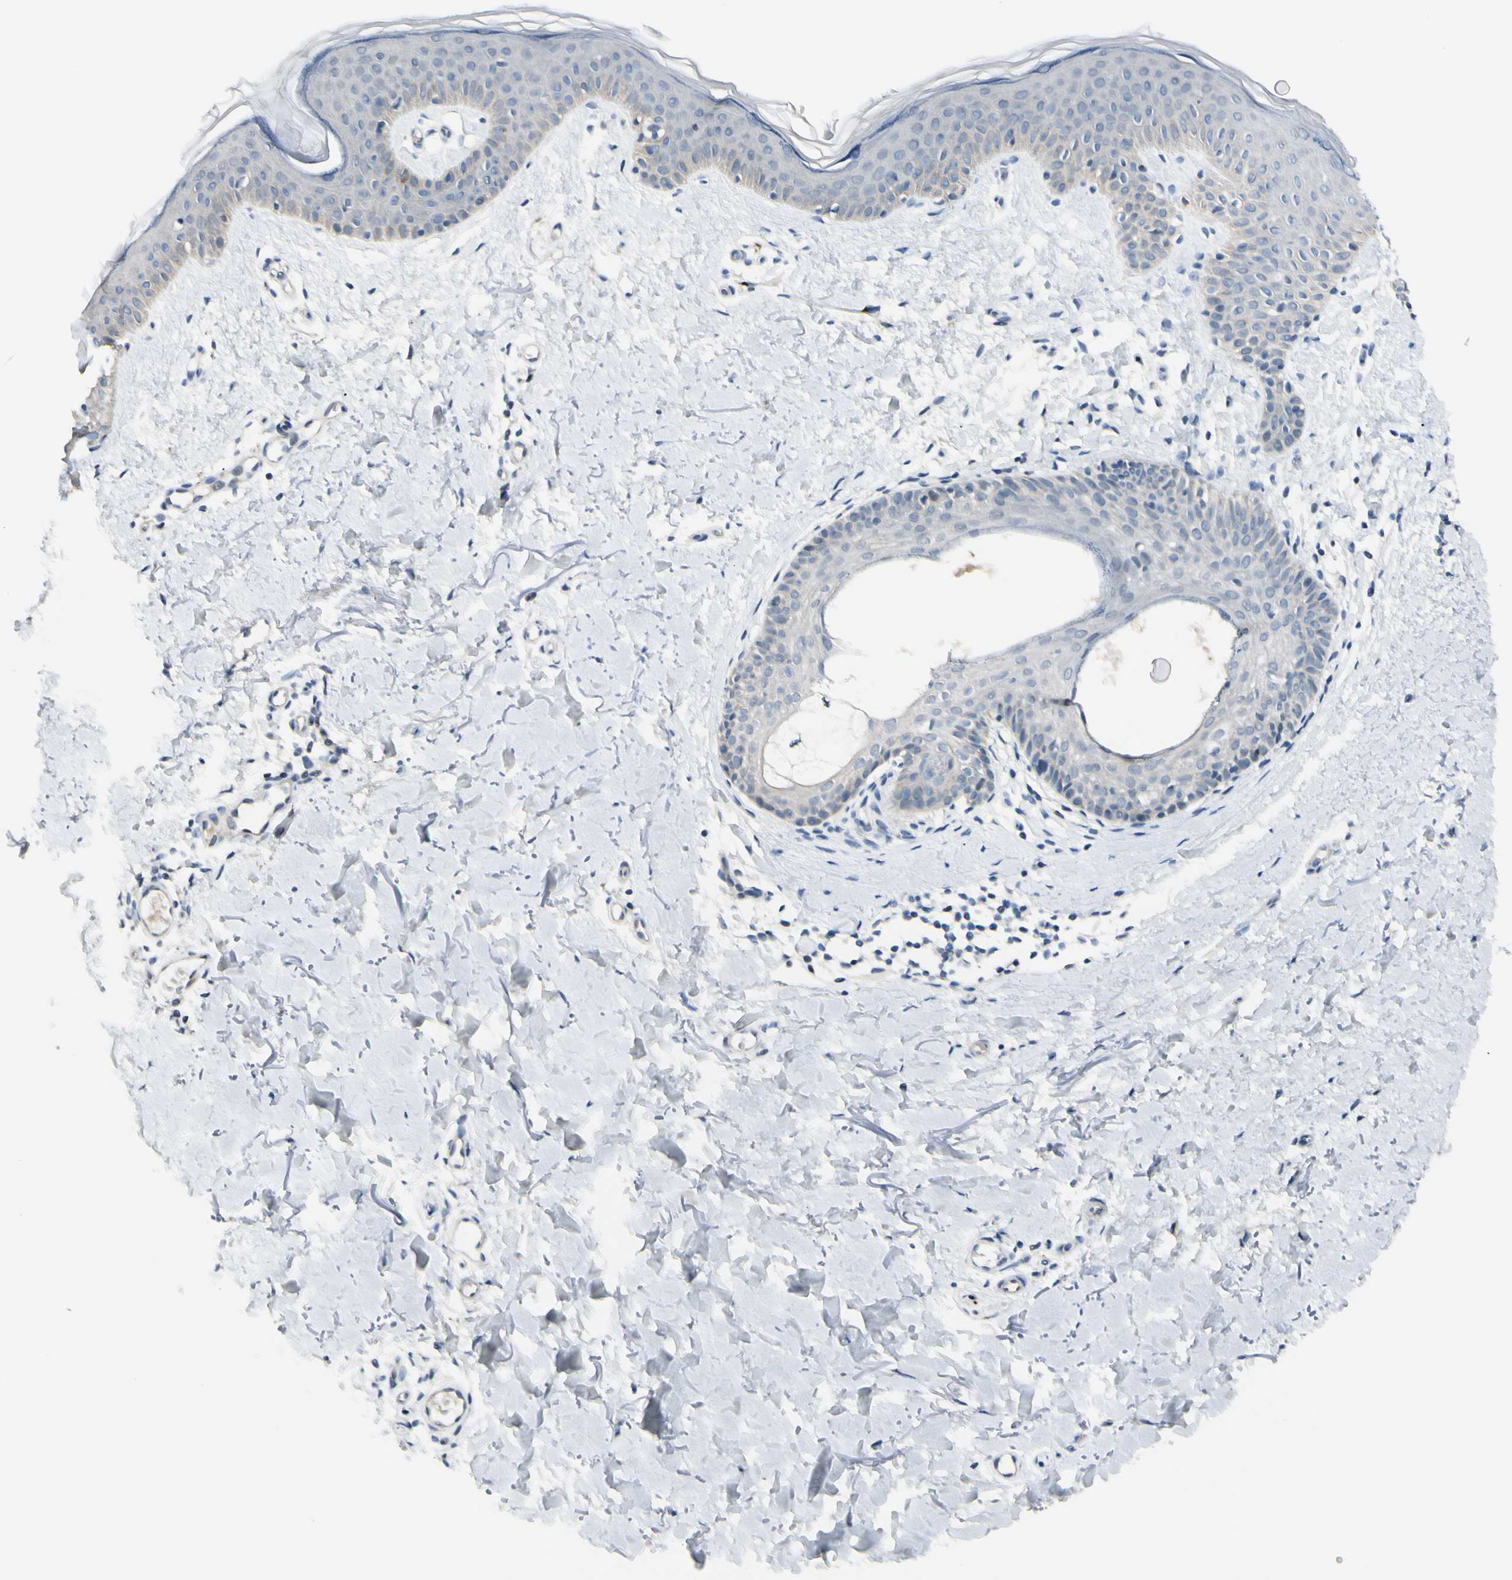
{"staining": {"intensity": "negative", "quantity": "none", "location": "none"}, "tissue": "skin", "cell_type": "Fibroblasts", "image_type": "normal", "snomed": [{"axis": "morphology", "description": "Normal tissue, NOS"}, {"axis": "topography", "description": "Skin"}], "caption": "Photomicrograph shows no protein staining in fibroblasts of unremarkable skin.", "gene": "B4GALNT1", "patient": {"sex": "female", "age": 56}}